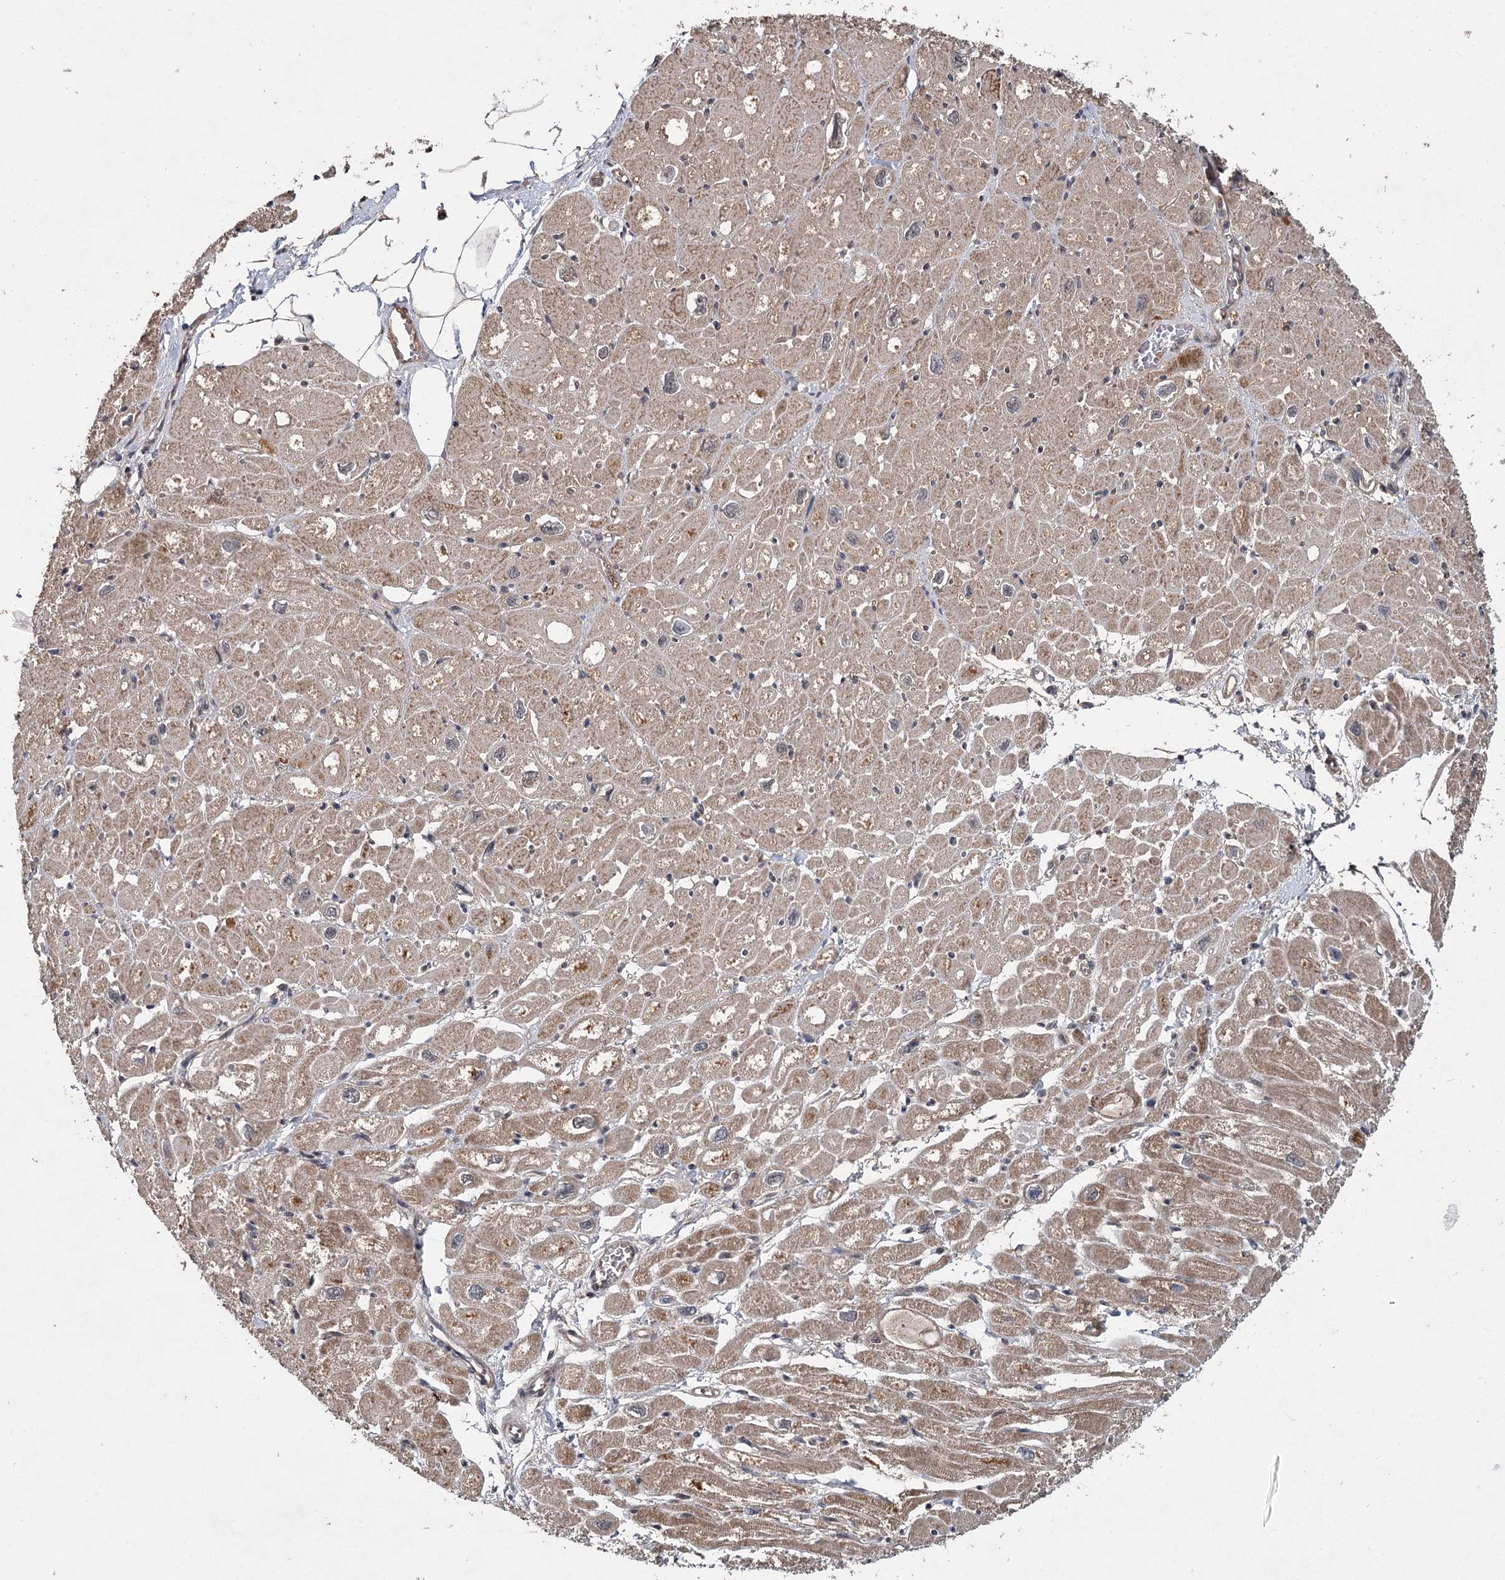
{"staining": {"intensity": "weak", "quantity": "25%-75%", "location": "cytoplasmic/membranous"}, "tissue": "heart muscle", "cell_type": "Cardiomyocytes", "image_type": "normal", "snomed": [{"axis": "morphology", "description": "Normal tissue, NOS"}, {"axis": "topography", "description": "Heart"}], "caption": "Immunohistochemical staining of benign human heart muscle shows weak cytoplasmic/membranous protein positivity in approximately 25%-75% of cardiomyocytes. The protein is stained brown, and the nuclei are stained in blue (DAB IHC with brightfield microscopy, high magnification).", "gene": "MYG1", "patient": {"sex": "male", "age": 50}}